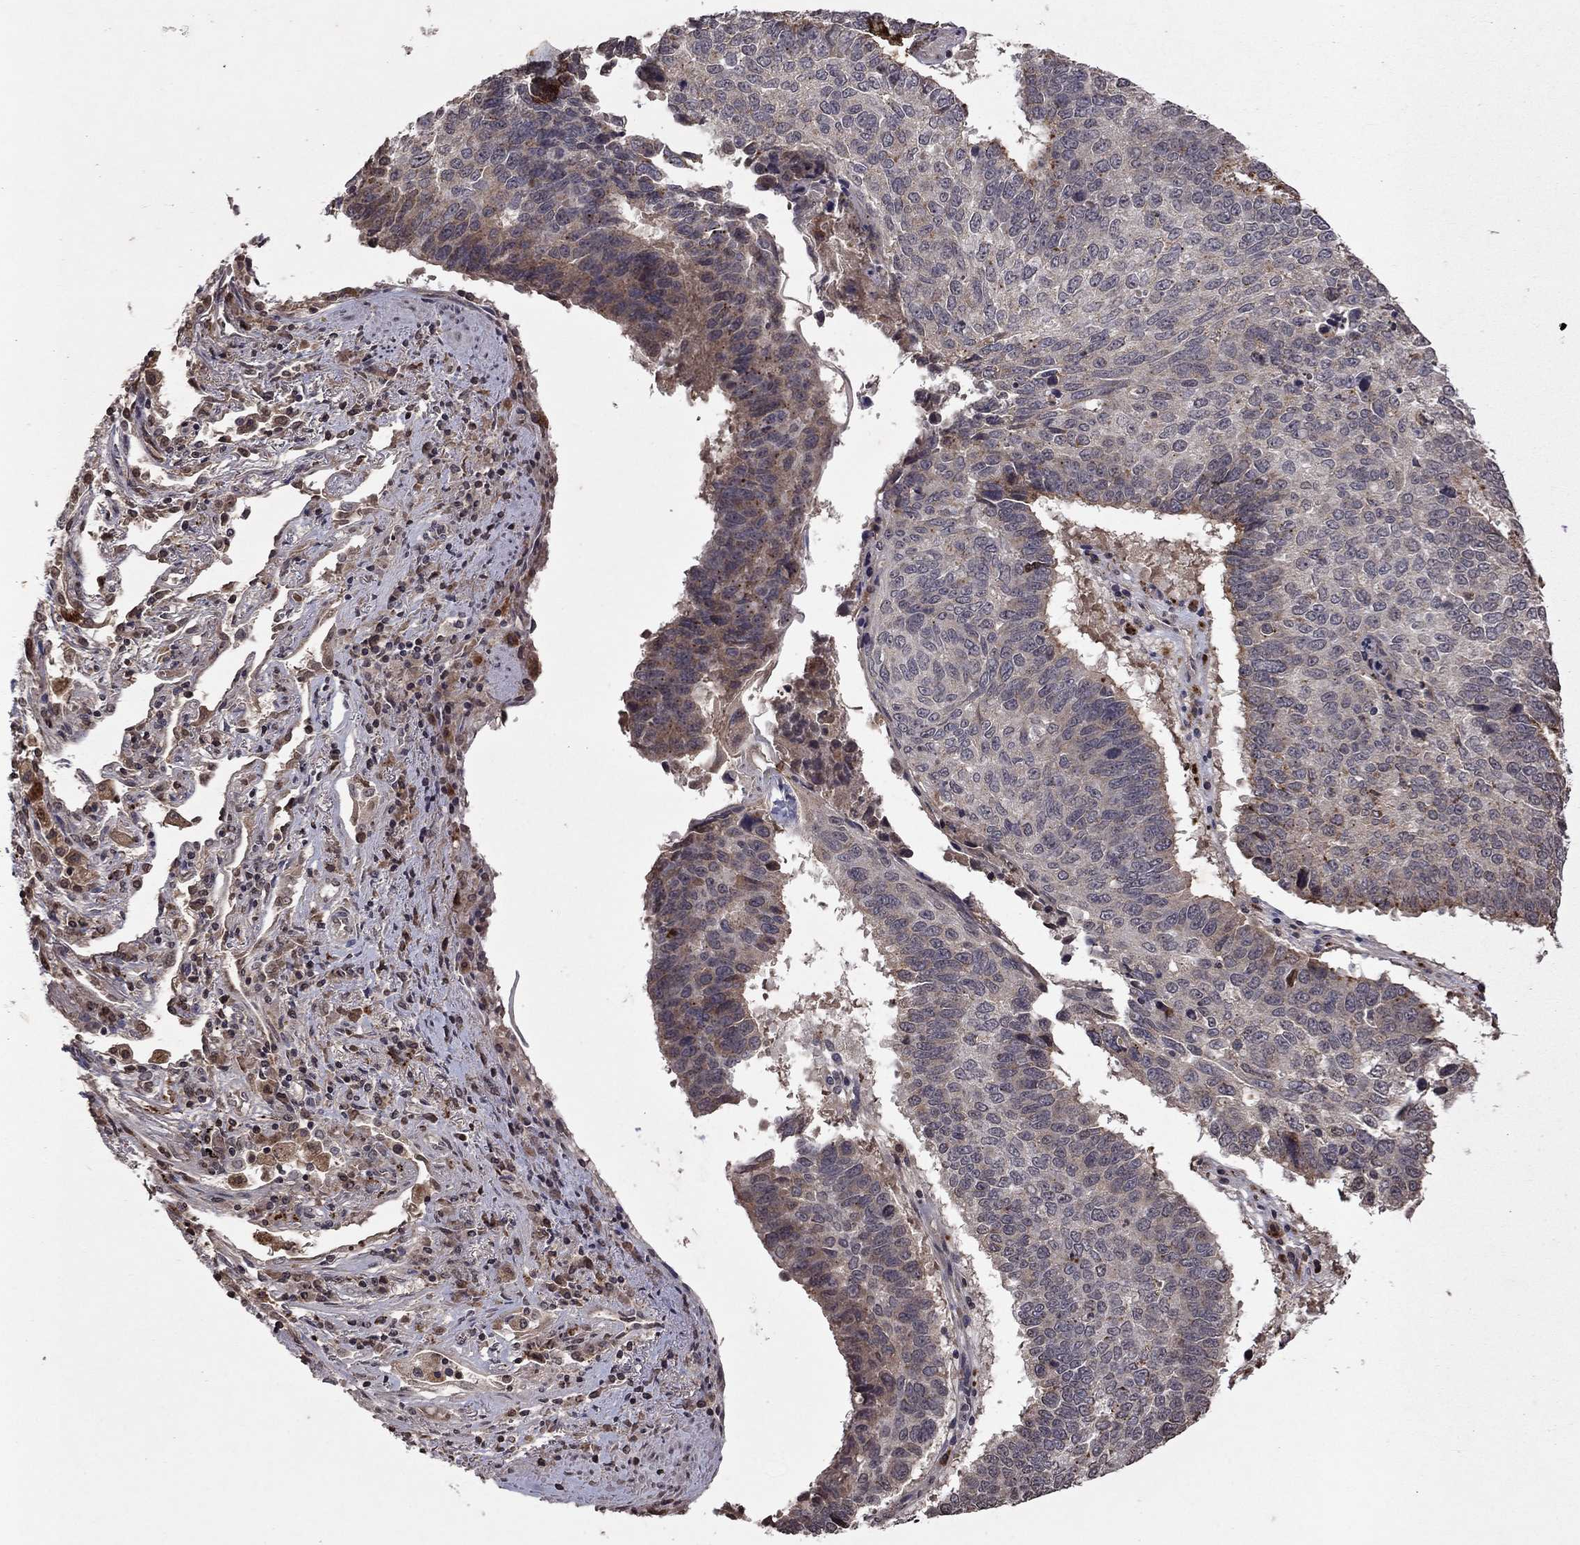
{"staining": {"intensity": "moderate", "quantity": "<25%", "location": "cytoplasmic/membranous"}, "tissue": "lung cancer", "cell_type": "Tumor cells", "image_type": "cancer", "snomed": [{"axis": "morphology", "description": "Squamous cell carcinoma, NOS"}, {"axis": "topography", "description": "Lung"}], "caption": "The histopathology image reveals immunohistochemical staining of squamous cell carcinoma (lung). There is moderate cytoplasmic/membranous staining is identified in approximately <25% of tumor cells.", "gene": "NLGN1", "patient": {"sex": "male", "age": 73}}